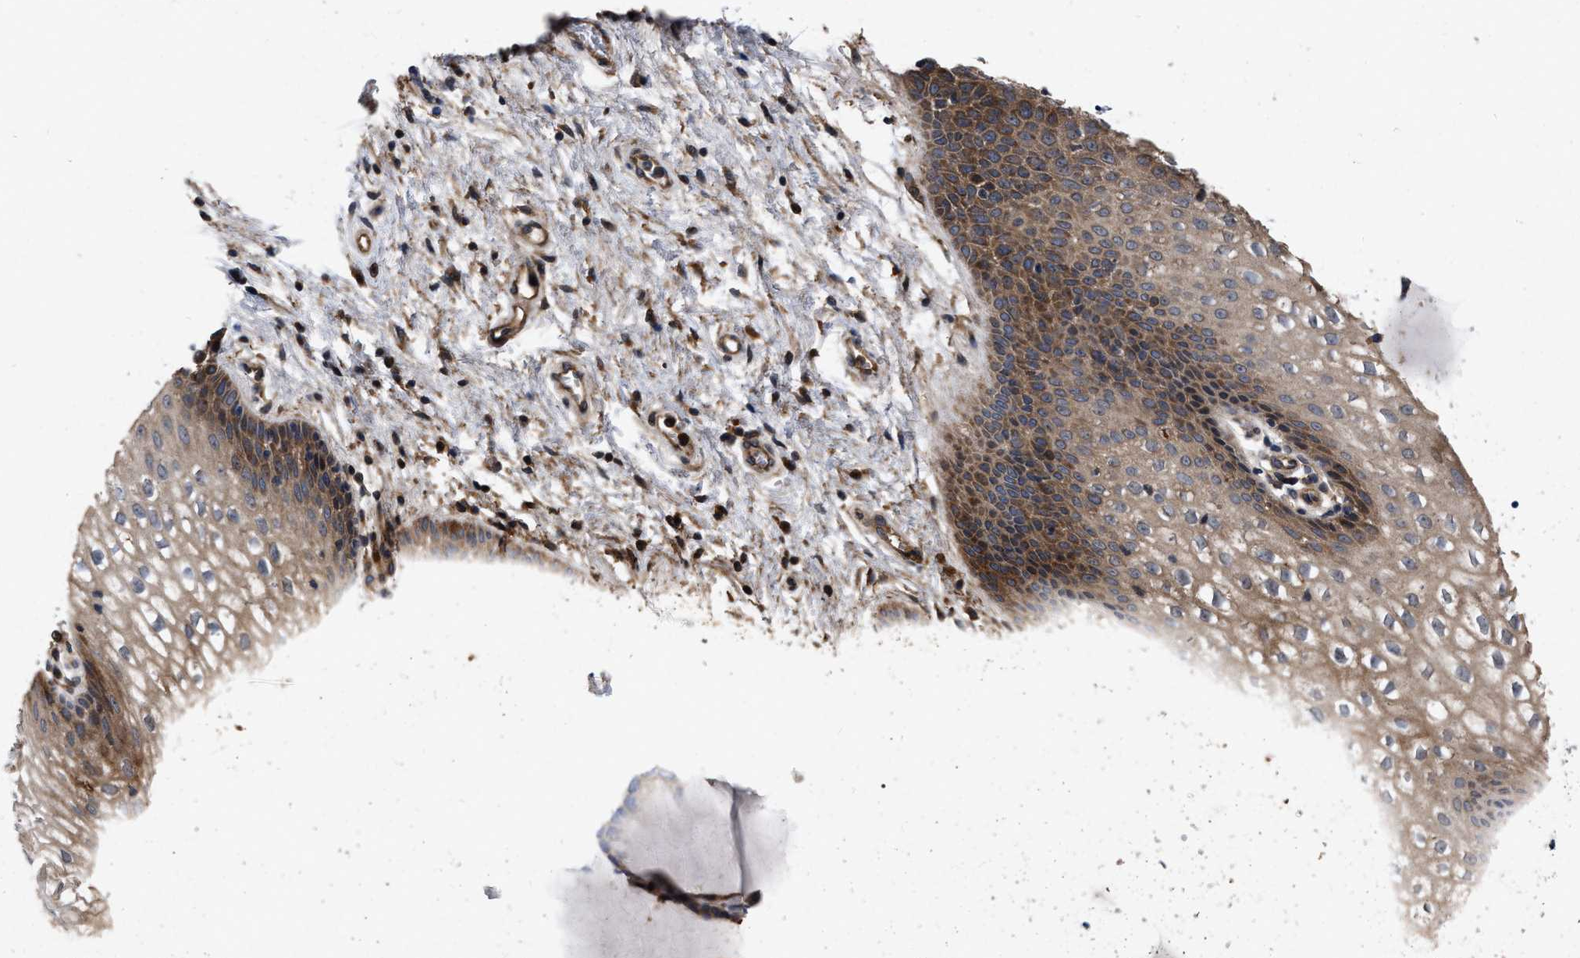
{"staining": {"intensity": "moderate", "quantity": ">75%", "location": "cytoplasmic/membranous"}, "tissue": "vagina", "cell_type": "Squamous epithelial cells", "image_type": "normal", "snomed": [{"axis": "morphology", "description": "Normal tissue, NOS"}, {"axis": "topography", "description": "Vagina"}], "caption": "The immunohistochemical stain labels moderate cytoplasmic/membranous positivity in squamous epithelial cells of unremarkable vagina. Immunohistochemistry (ihc) stains the protein in brown and the nuclei are stained blue.", "gene": "CDKN2C", "patient": {"sex": "female", "age": 34}}